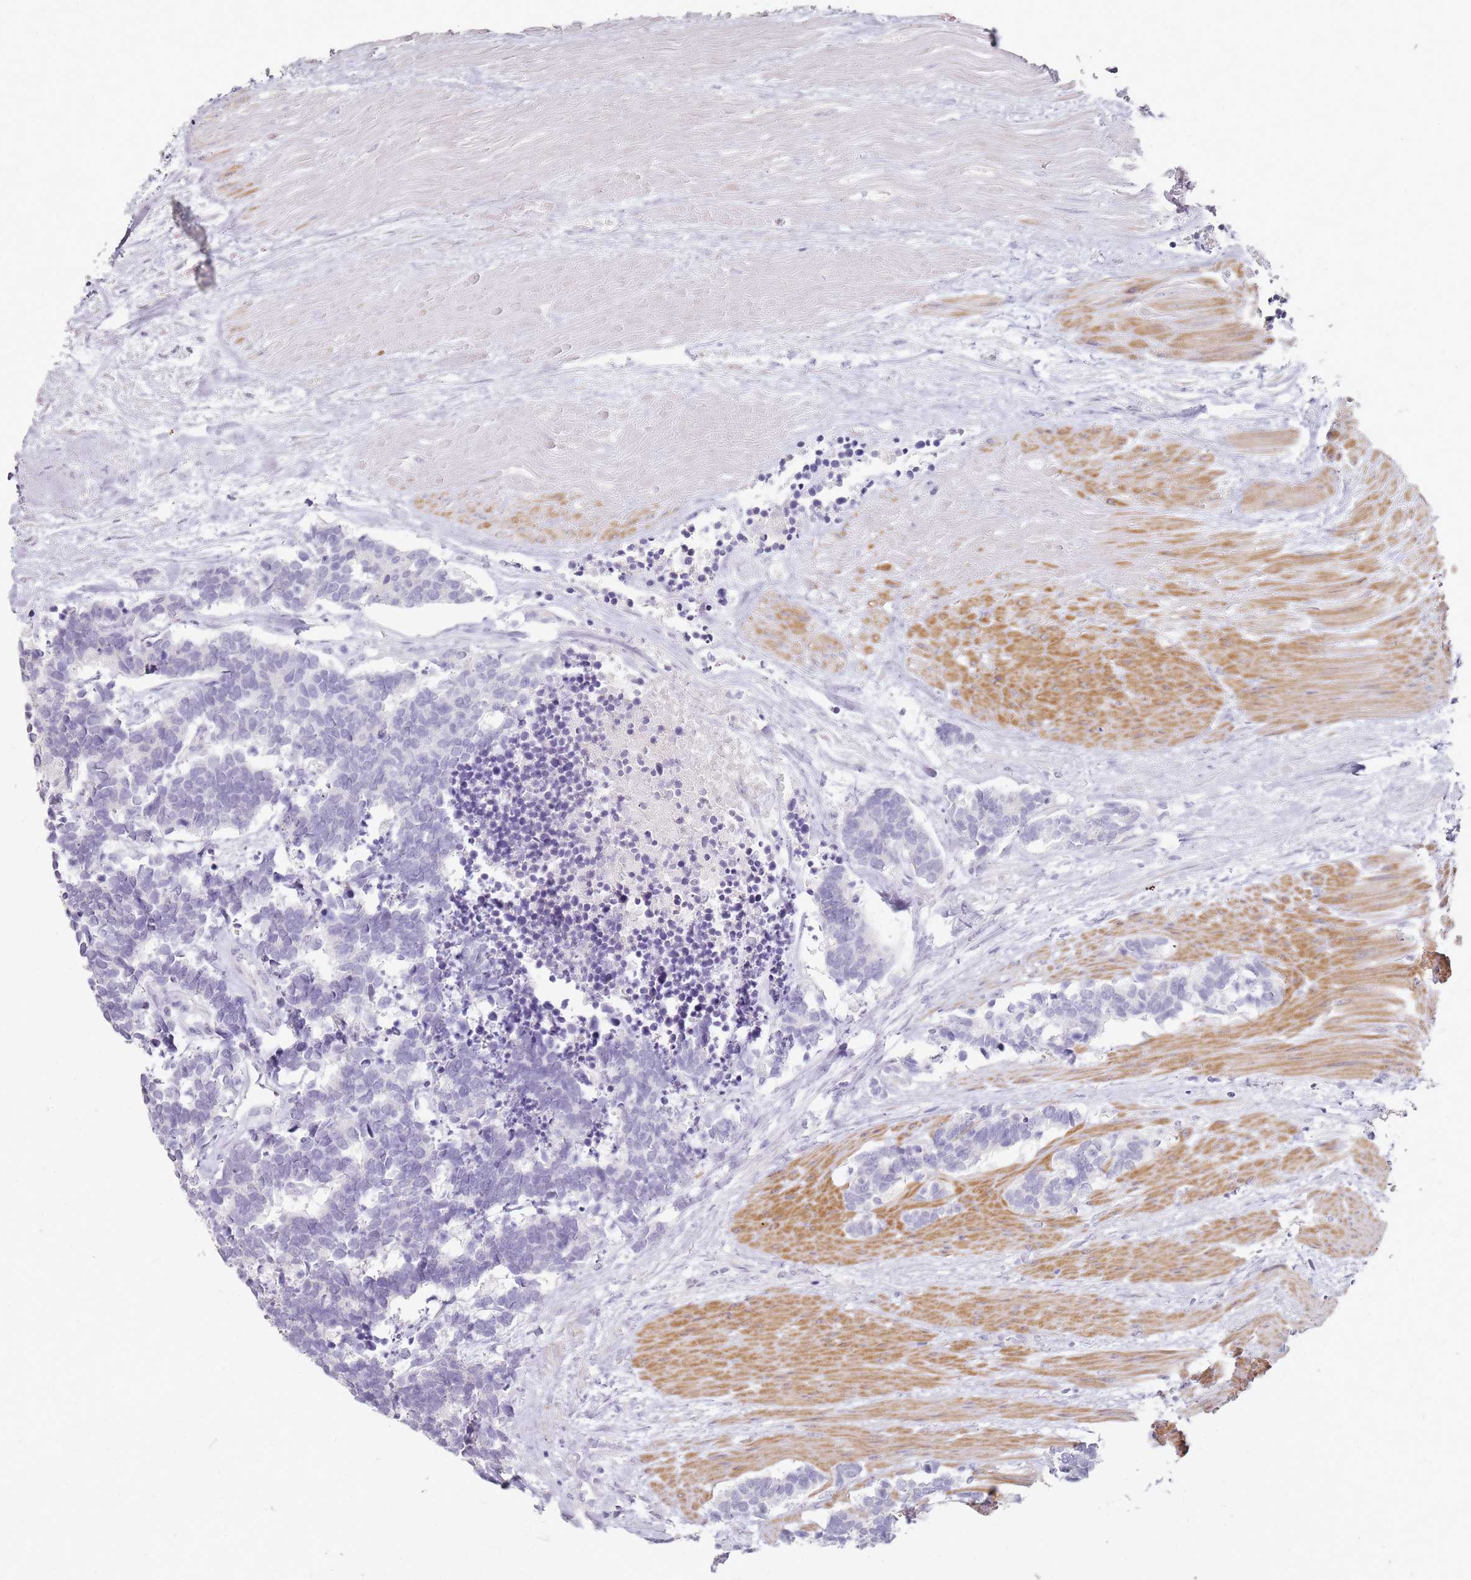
{"staining": {"intensity": "negative", "quantity": "none", "location": "none"}, "tissue": "carcinoid", "cell_type": "Tumor cells", "image_type": "cancer", "snomed": [{"axis": "morphology", "description": "Carcinoma, NOS"}, {"axis": "morphology", "description": "Carcinoid, malignant, NOS"}, {"axis": "topography", "description": "Urinary bladder"}], "caption": "This image is of carcinoid (malignant) stained with immunohistochemistry to label a protein in brown with the nuclei are counter-stained blue. There is no staining in tumor cells. (DAB IHC, high magnification).", "gene": "DNAH11", "patient": {"sex": "male", "age": 57}}